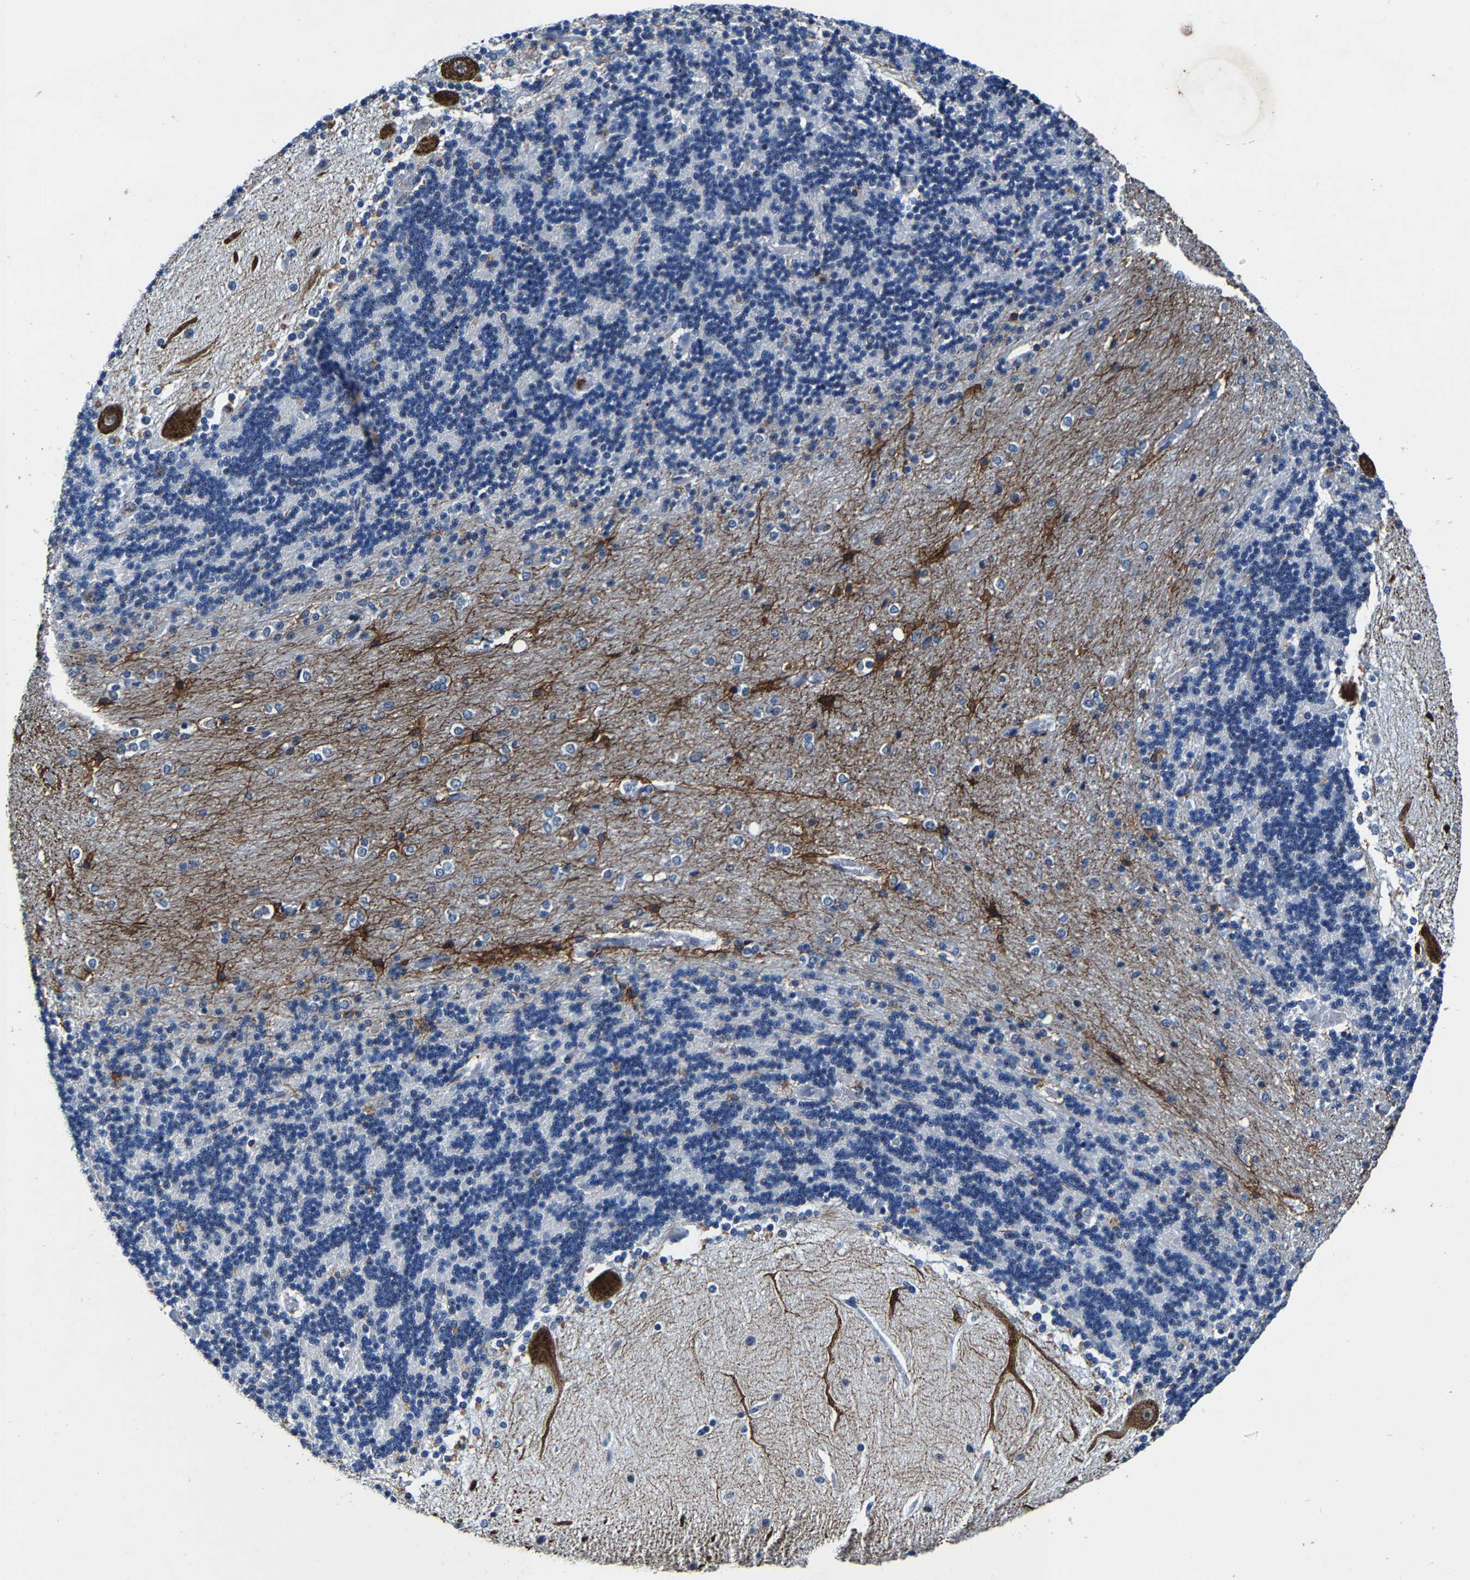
{"staining": {"intensity": "moderate", "quantity": "<25%", "location": "nuclear"}, "tissue": "cerebellum", "cell_type": "Cells in granular layer", "image_type": "normal", "snomed": [{"axis": "morphology", "description": "Normal tissue, NOS"}, {"axis": "topography", "description": "Cerebellum"}], "caption": "Moderate nuclear protein positivity is identified in approximately <25% of cells in granular layer in cerebellum. The protein is shown in brown color, while the nuclei are stained blue.", "gene": "UBN2", "patient": {"sex": "female", "age": 54}}